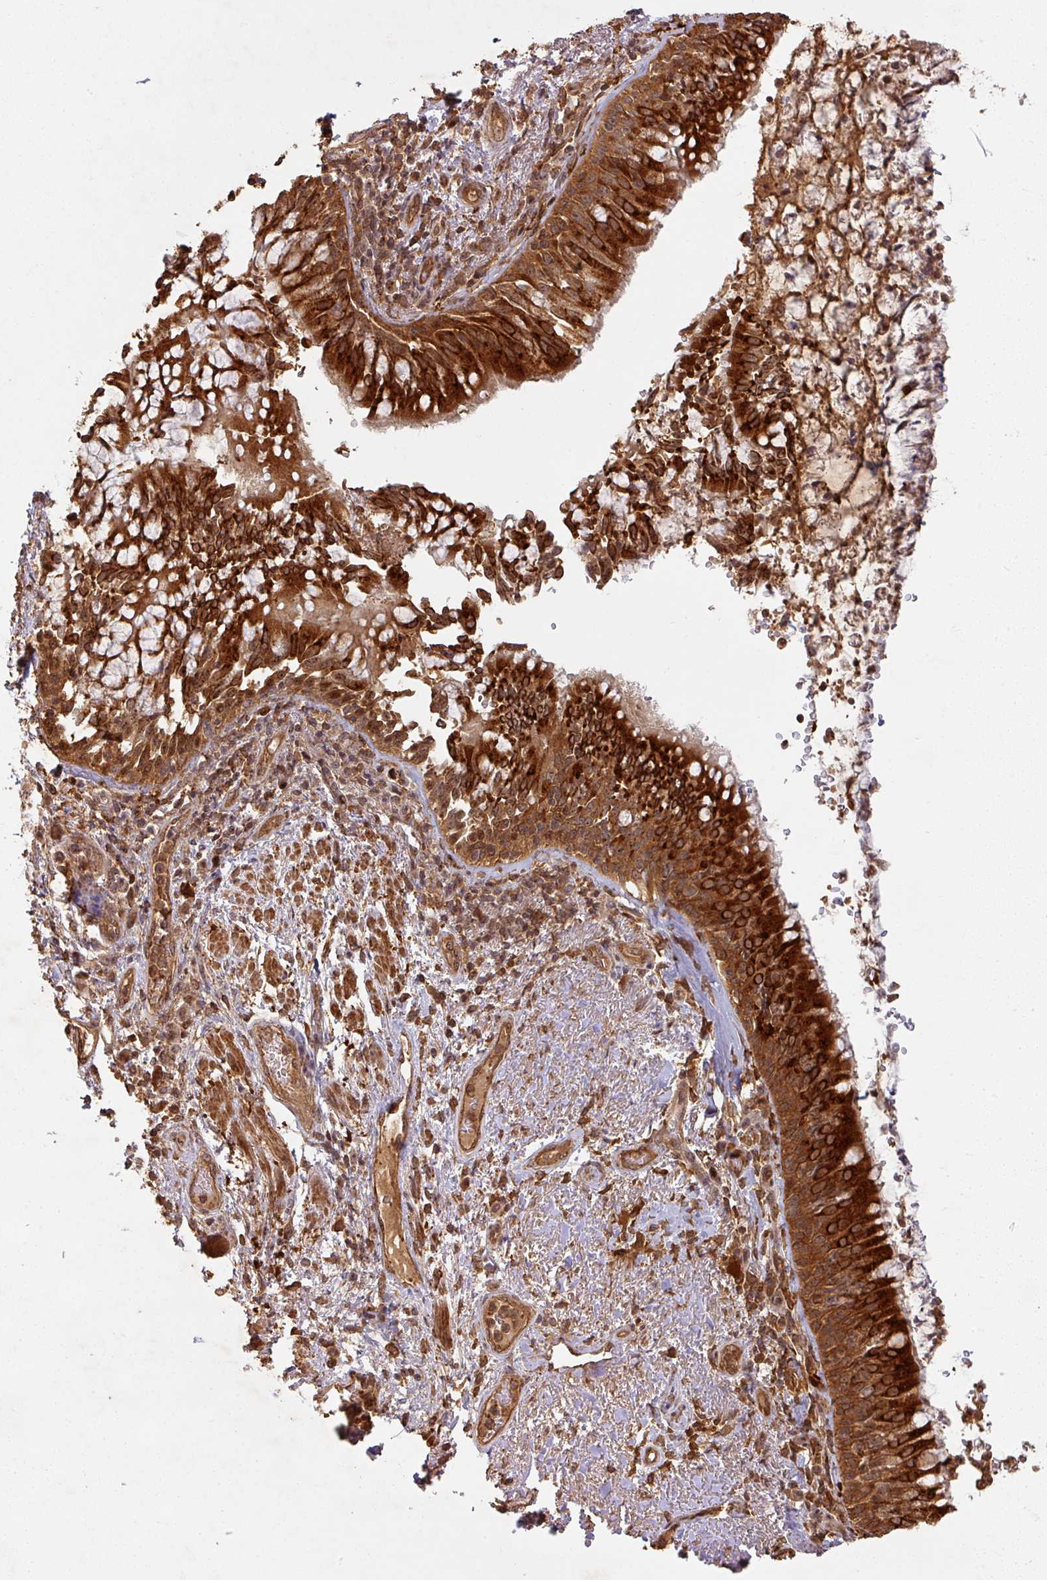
{"staining": {"intensity": "strong", "quantity": ">75%", "location": "cytoplasmic/membranous"}, "tissue": "bronchus", "cell_type": "Respiratory epithelial cells", "image_type": "normal", "snomed": [{"axis": "morphology", "description": "Normal tissue, NOS"}, {"axis": "topography", "description": "Cartilage tissue"}, {"axis": "topography", "description": "Bronchus"}], "caption": "Immunohistochemistry (IHC) histopathology image of normal bronchus stained for a protein (brown), which reveals high levels of strong cytoplasmic/membranous positivity in approximately >75% of respiratory epithelial cells.", "gene": "ZNF322", "patient": {"sex": "male", "age": 63}}